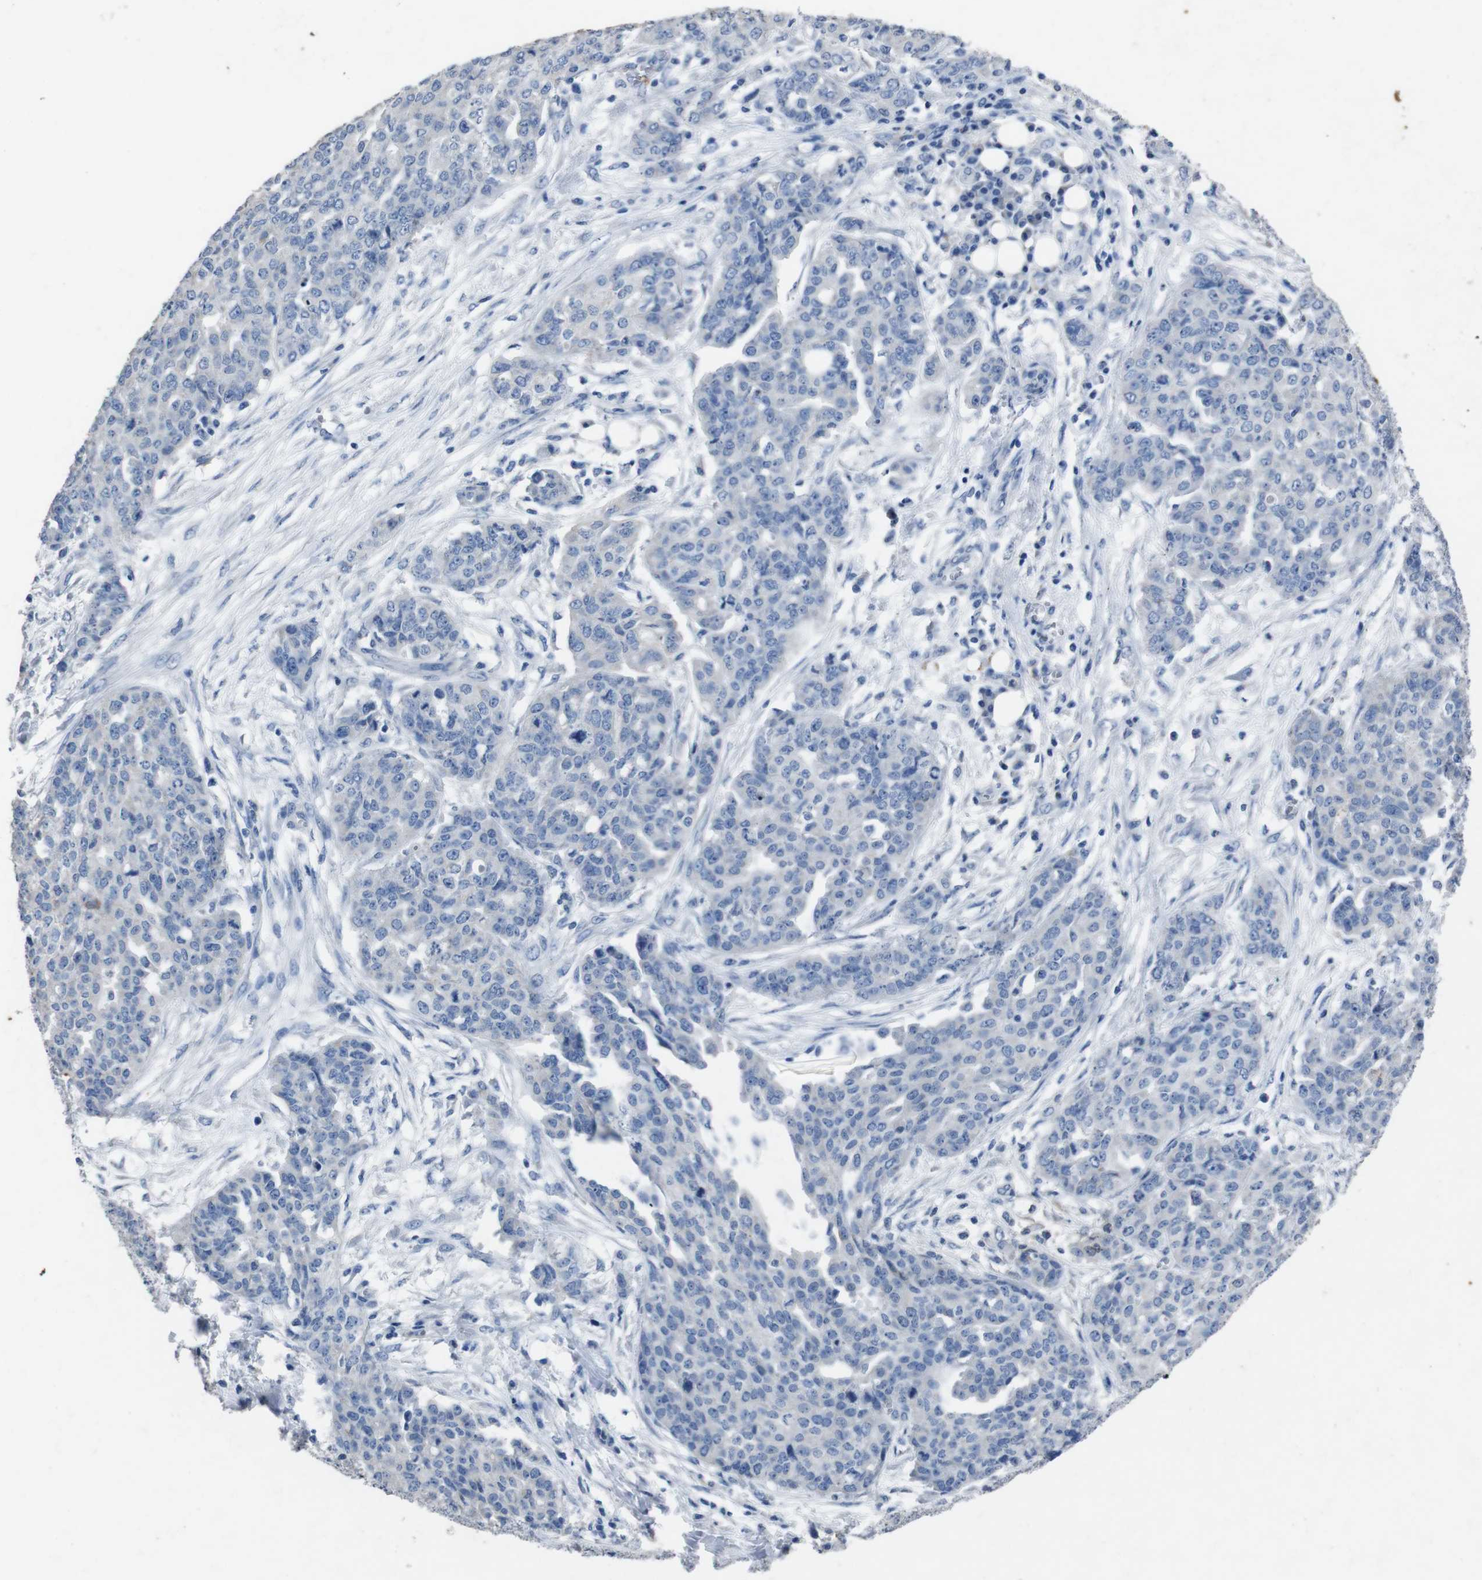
{"staining": {"intensity": "negative", "quantity": "none", "location": "none"}, "tissue": "ovarian cancer", "cell_type": "Tumor cells", "image_type": "cancer", "snomed": [{"axis": "morphology", "description": "Cystadenocarcinoma, serous, NOS"}, {"axis": "topography", "description": "Soft tissue"}, {"axis": "topography", "description": "Ovary"}], "caption": "A high-resolution photomicrograph shows immunohistochemistry staining of ovarian serous cystadenocarcinoma, which shows no significant expression in tumor cells.", "gene": "GJB2", "patient": {"sex": "female", "age": 57}}